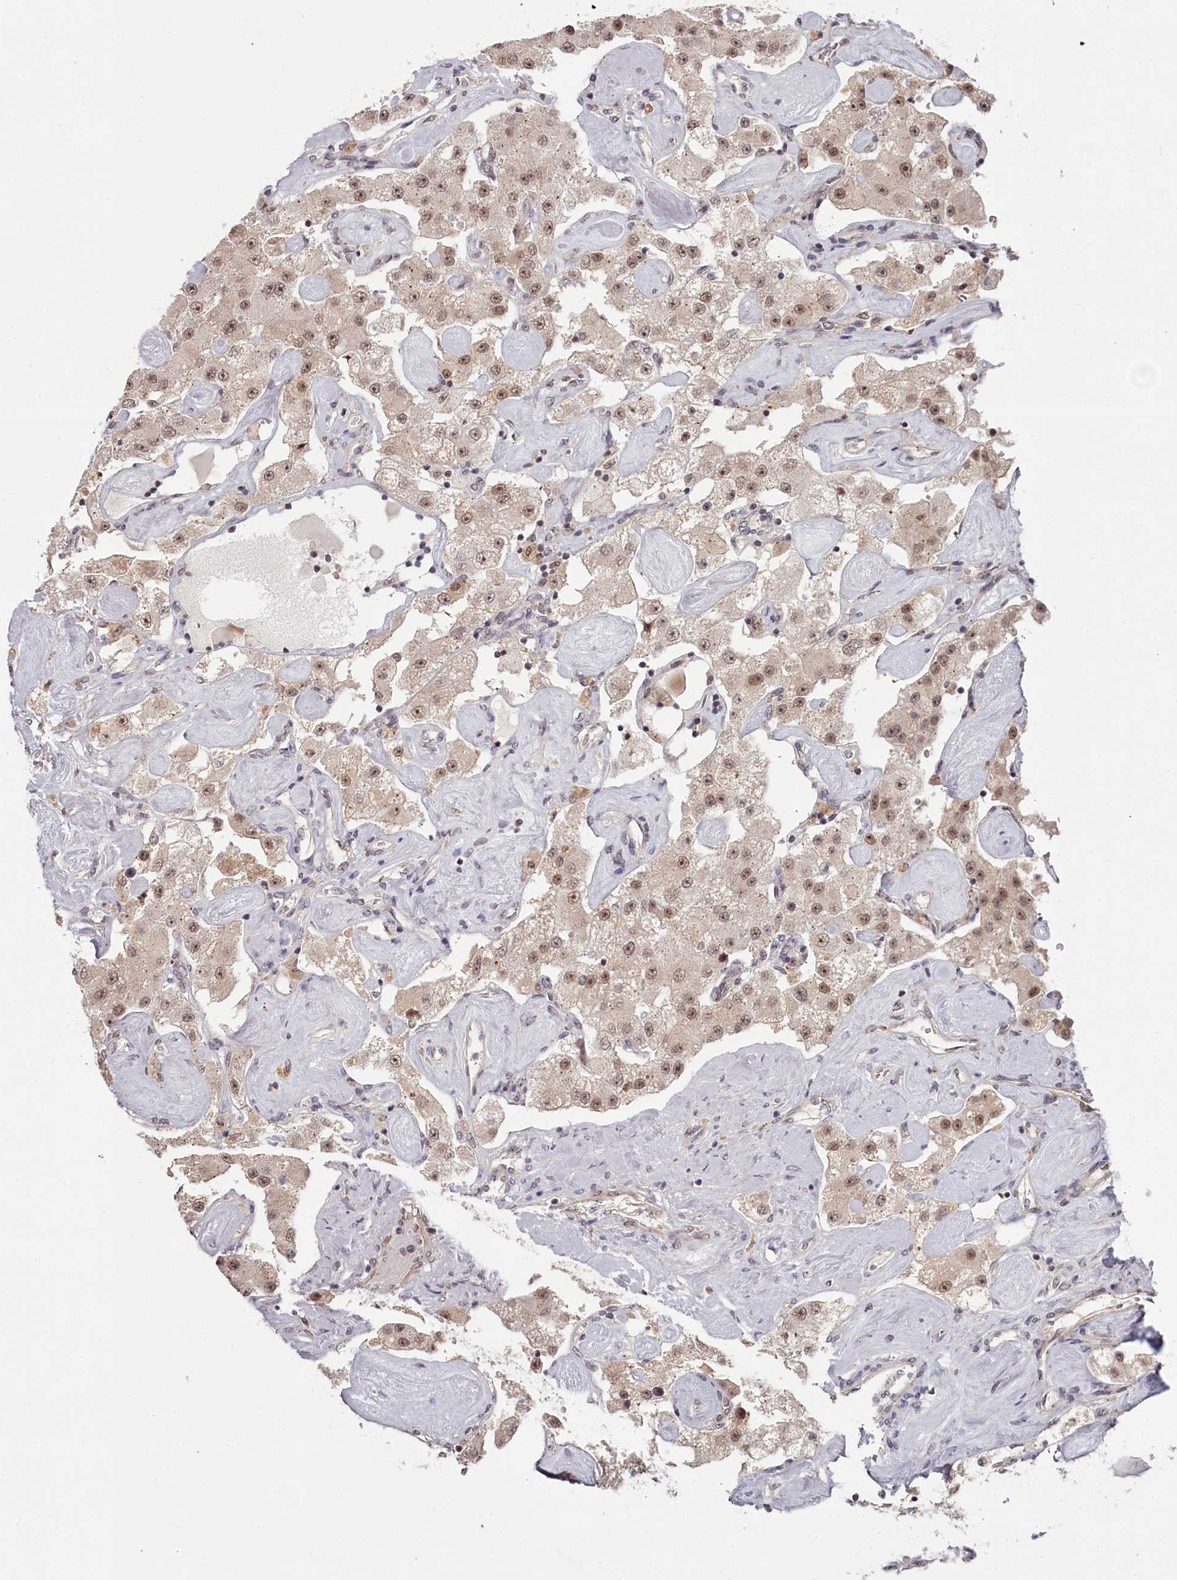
{"staining": {"intensity": "moderate", "quantity": ">75%", "location": "nuclear"}, "tissue": "carcinoid", "cell_type": "Tumor cells", "image_type": "cancer", "snomed": [{"axis": "morphology", "description": "Carcinoid, malignant, NOS"}, {"axis": "topography", "description": "Pancreas"}], "caption": "High-magnification brightfield microscopy of carcinoid stained with DAB (3,3'-diaminobenzidine) (brown) and counterstained with hematoxylin (blue). tumor cells exhibit moderate nuclear expression is appreciated in approximately>75% of cells.", "gene": "EXOSC1", "patient": {"sex": "male", "age": 41}}